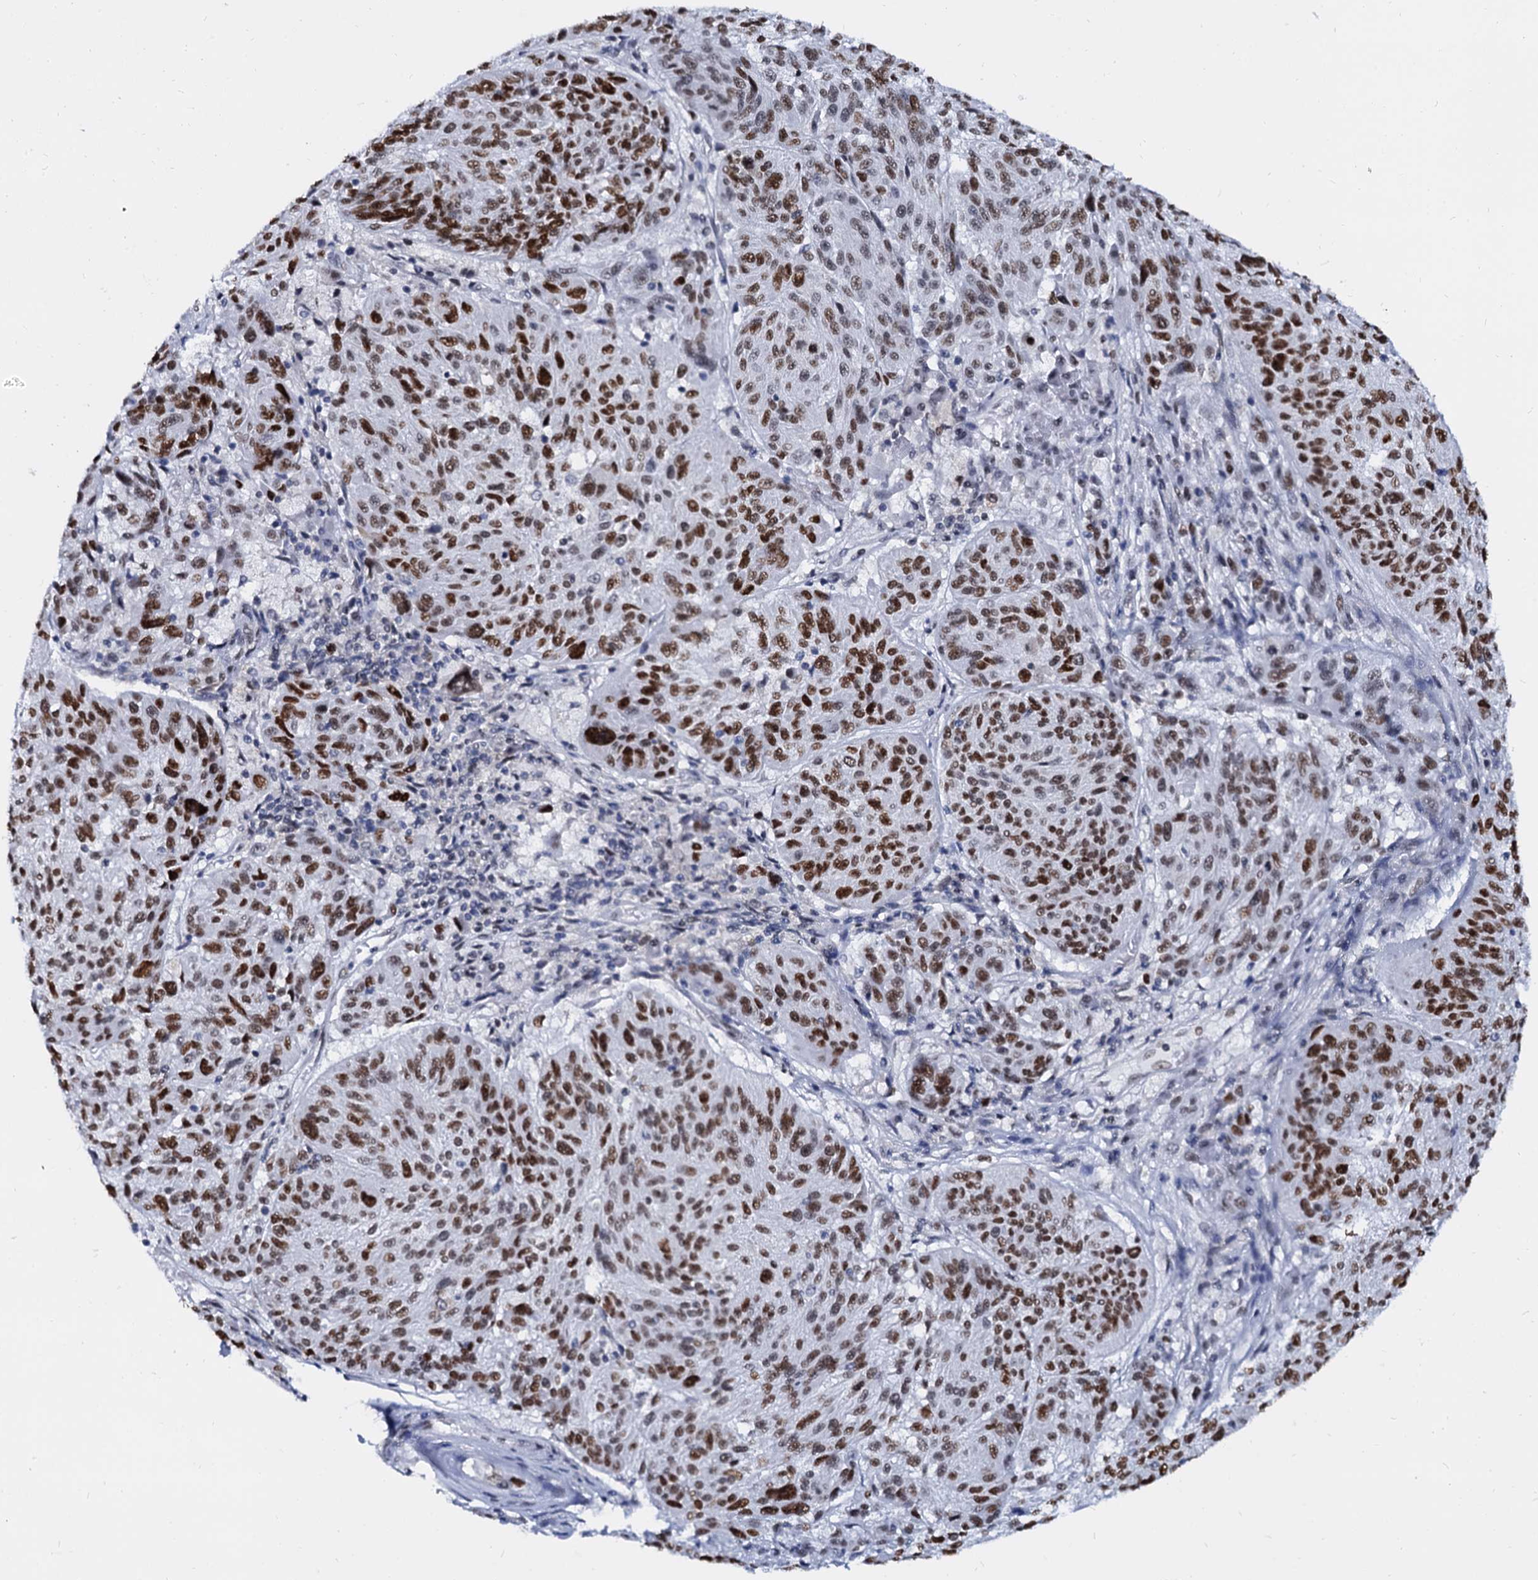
{"staining": {"intensity": "strong", "quantity": ">75%", "location": "nuclear"}, "tissue": "melanoma", "cell_type": "Tumor cells", "image_type": "cancer", "snomed": [{"axis": "morphology", "description": "Malignant melanoma, NOS"}, {"axis": "topography", "description": "Skin"}], "caption": "Tumor cells reveal high levels of strong nuclear expression in about >75% of cells in melanoma.", "gene": "CMAS", "patient": {"sex": "male", "age": 53}}